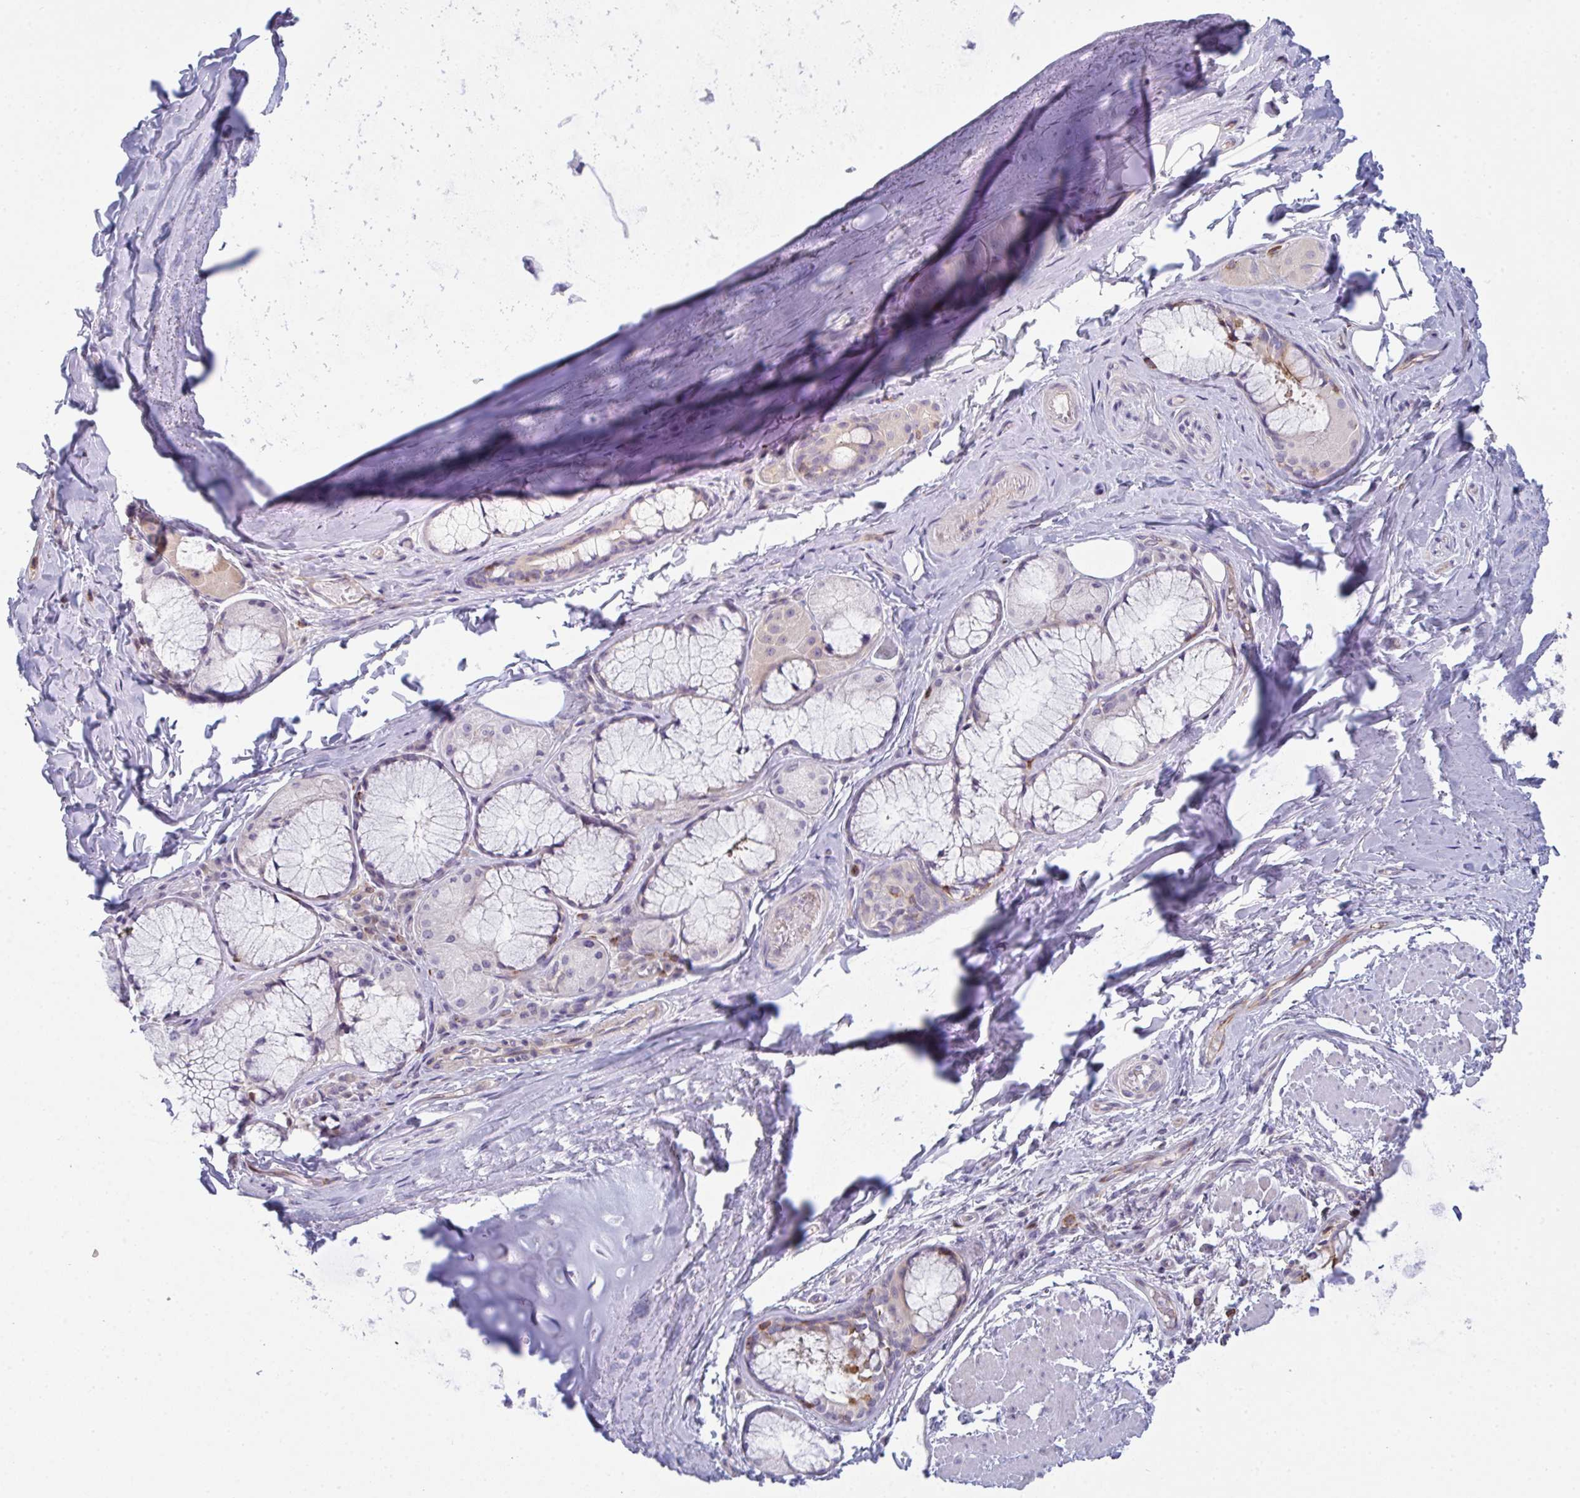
{"staining": {"intensity": "negative", "quantity": "none", "location": "none"}, "tissue": "soft tissue", "cell_type": "Chondrocytes", "image_type": "normal", "snomed": [{"axis": "morphology", "description": "Normal tissue, NOS"}, {"axis": "topography", "description": "Cartilage tissue"}, {"axis": "topography", "description": "Bronchus"}], "caption": "IHC of benign human soft tissue reveals no positivity in chondrocytes.", "gene": "CD80", "patient": {"sex": "male", "age": 64}}